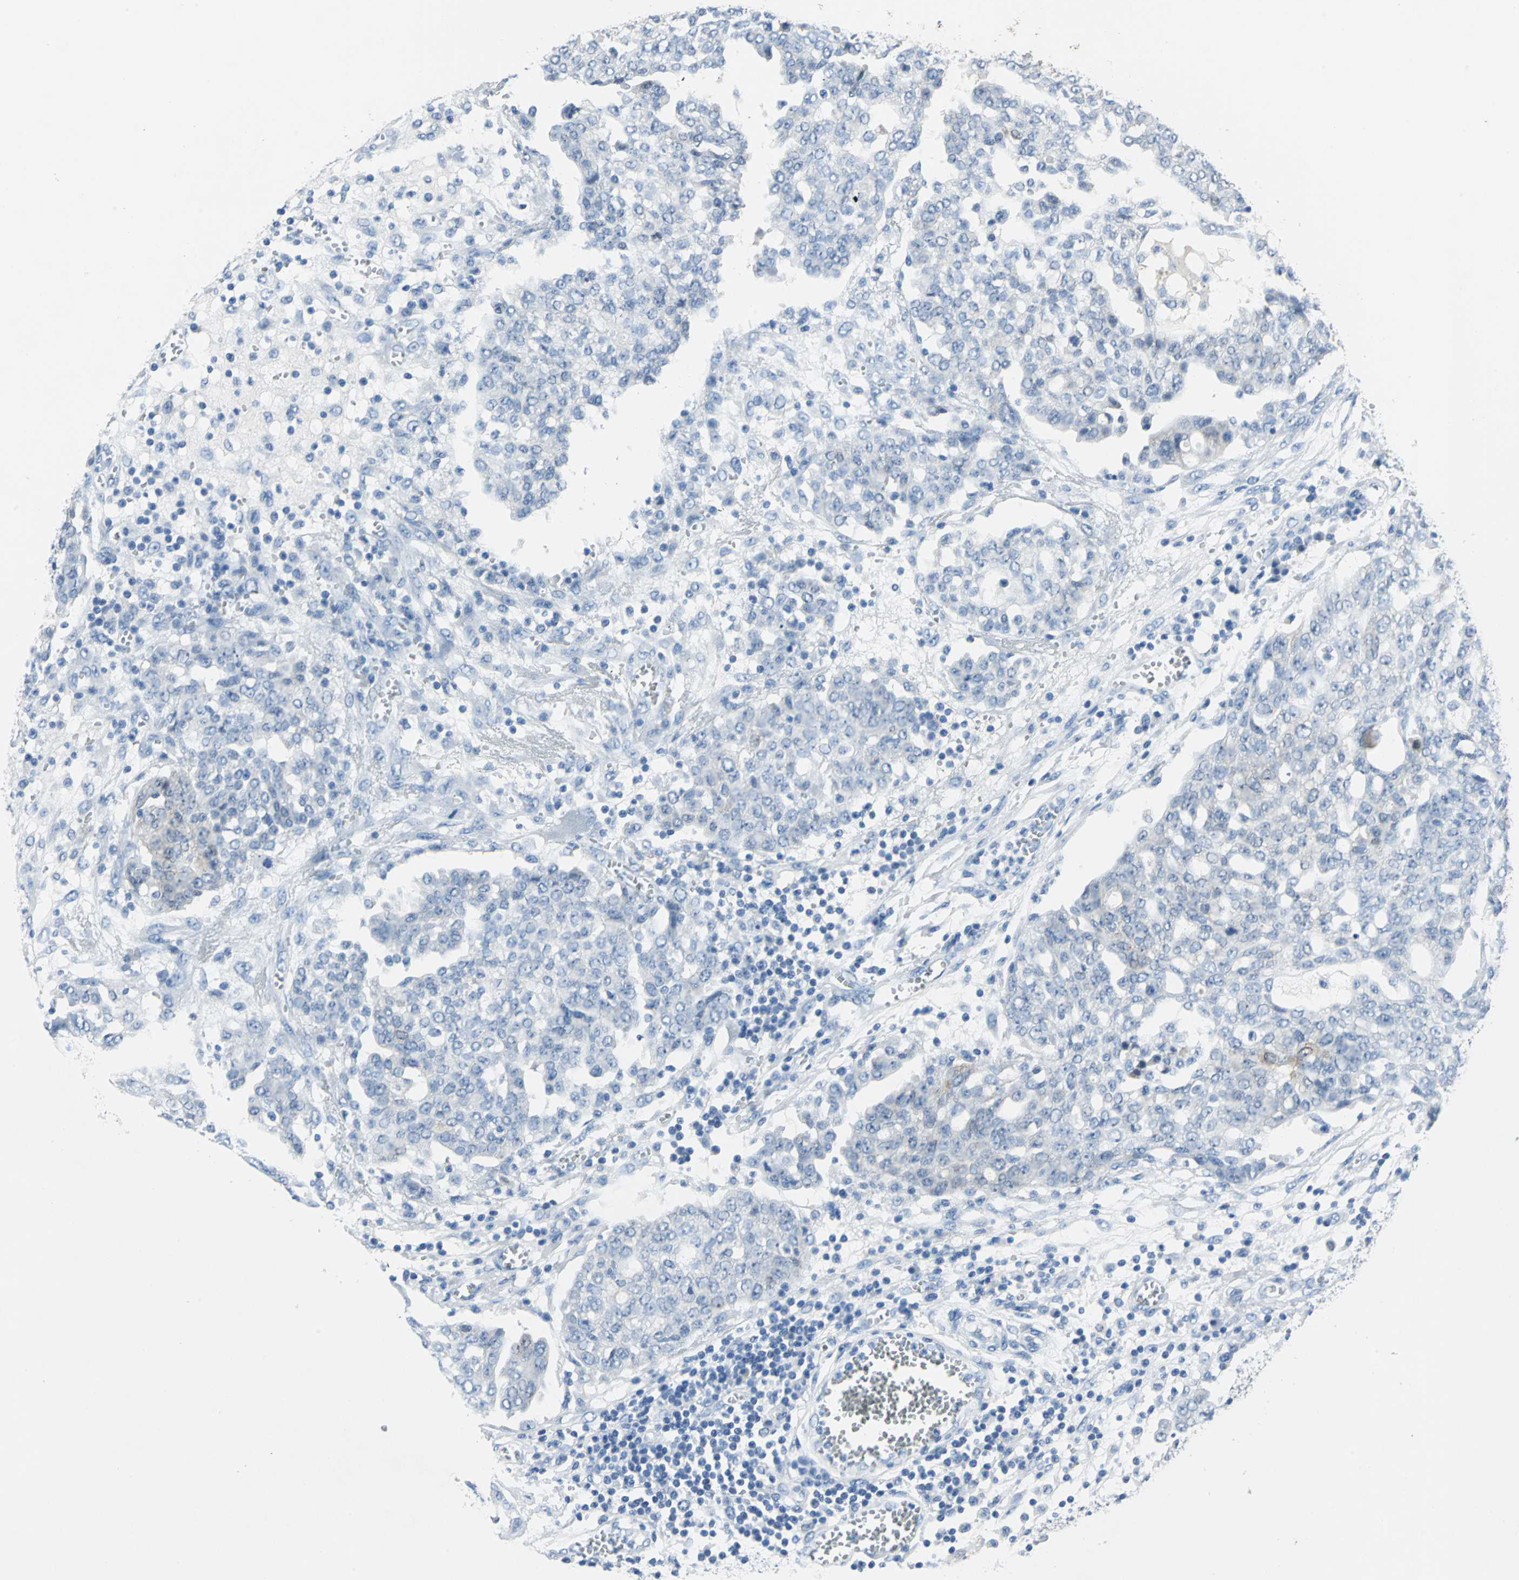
{"staining": {"intensity": "negative", "quantity": "none", "location": "none"}, "tissue": "ovarian cancer", "cell_type": "Tumor cells", "image_type": "cancer", "snomed": [{"axis": "morphology", "description": "Cystadenocarcinoma, serous, NOS"}, {"axis": "topography", "description": "Soft tissue"}, {"axis": "topography", "description": "Ovary"}], "caption": "Immunohistochemical staining of human ovarian serous cystadenocarcinoma displays no significant expression in tumor cells.", "gene": "SFN", "patient": {"sex": "female", "age": 57}}